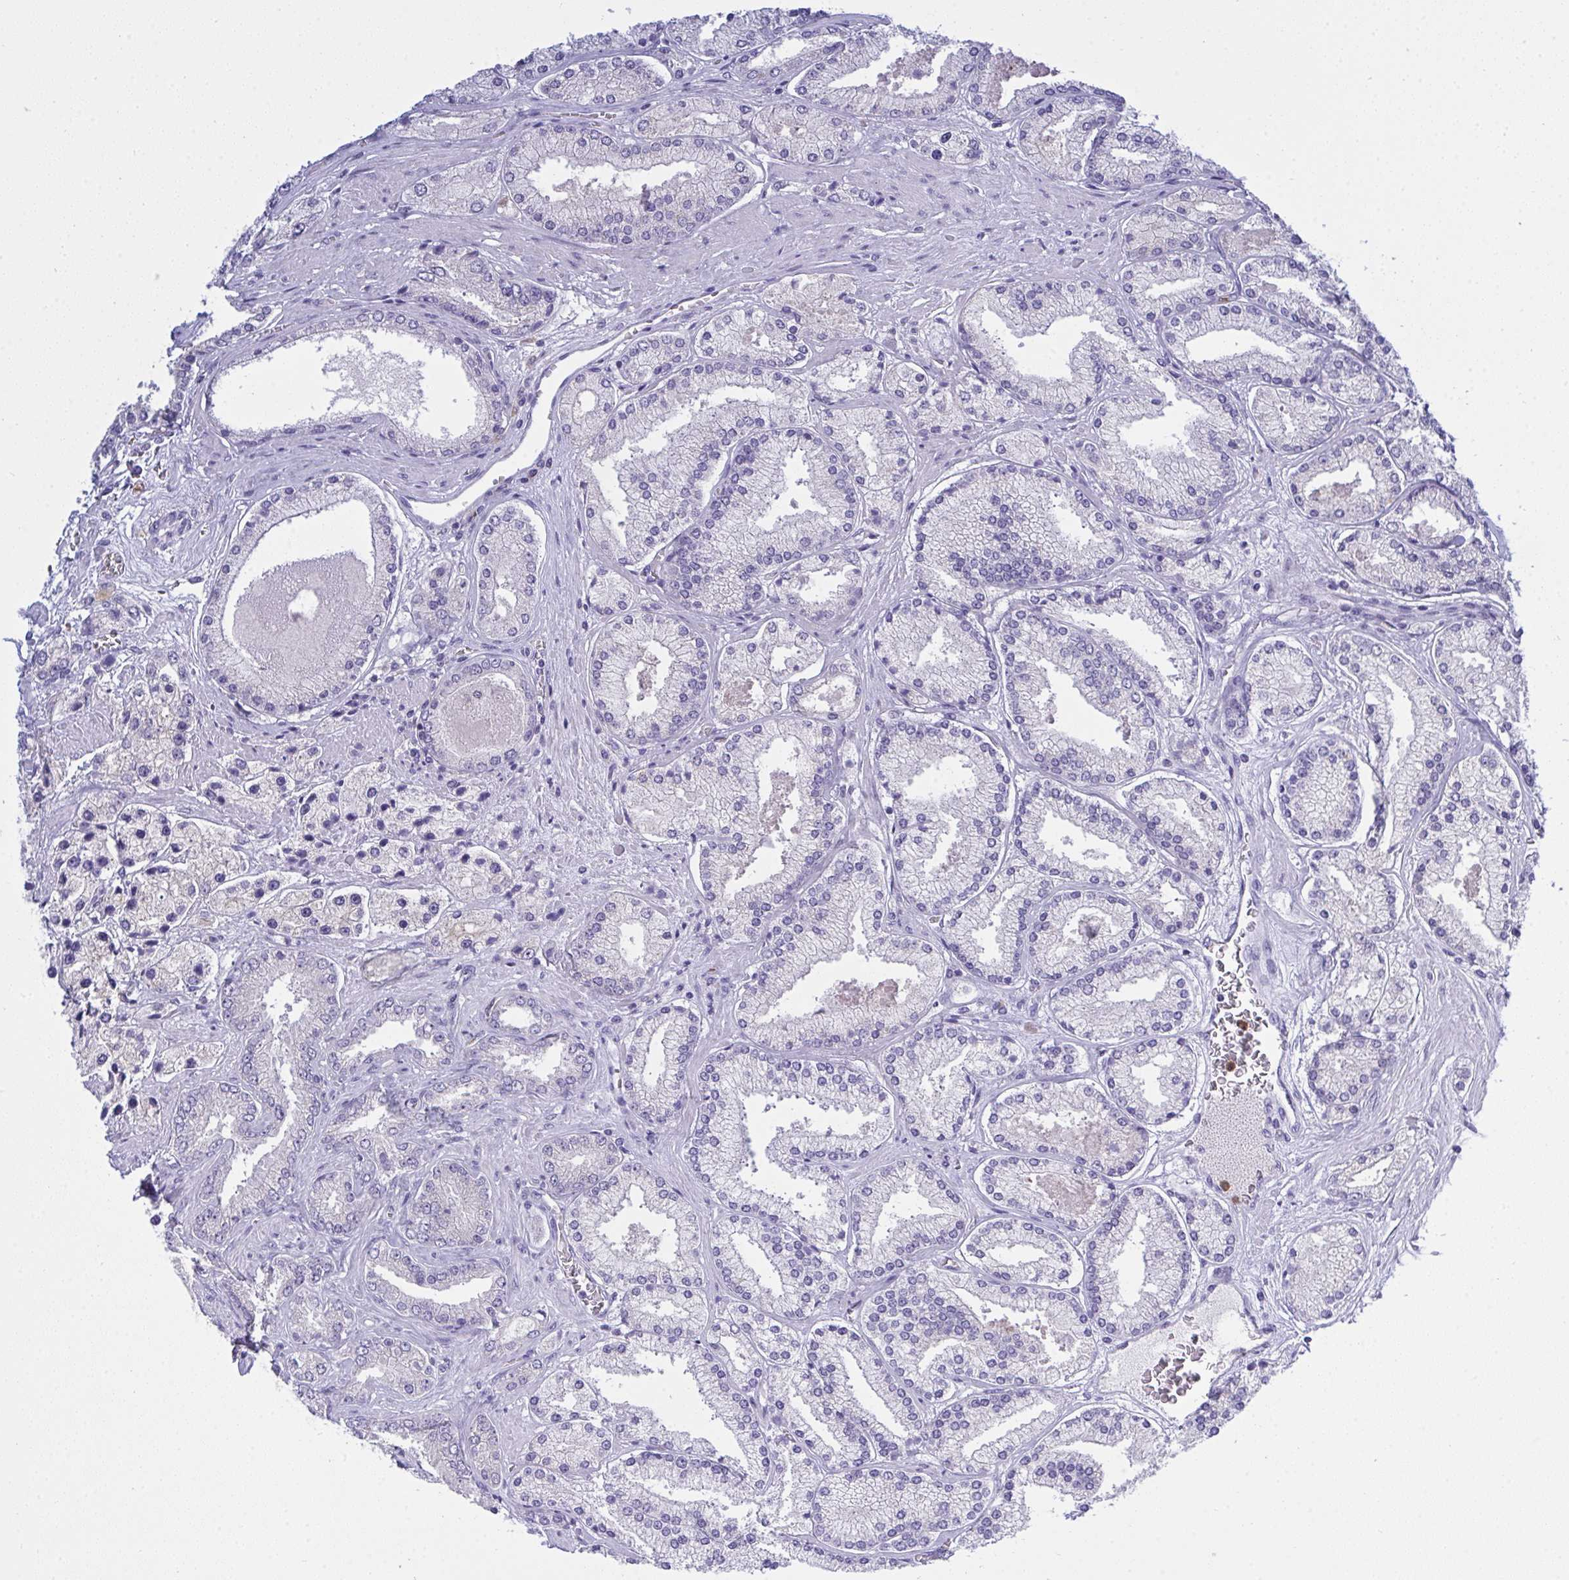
{"staining": {"intensity": "negative", "quantity": "none", "location": "none"}, "tissue": "prostate cancer", "cell_type": "Tumor cells", "image_type": "cancer", "snomed": [{"axis": "morphology", "description": "Adenocarcinoma, High grade"}, {"axis": "topography", "description": "Prostate"}], "caption": "Immunohistochemical staining of human prostate adenocarcinoma (high-grade) shows no significant staining in tumor cells.", "gene": "ZNF554", "patient": {"sex": "male", "age": 67}}